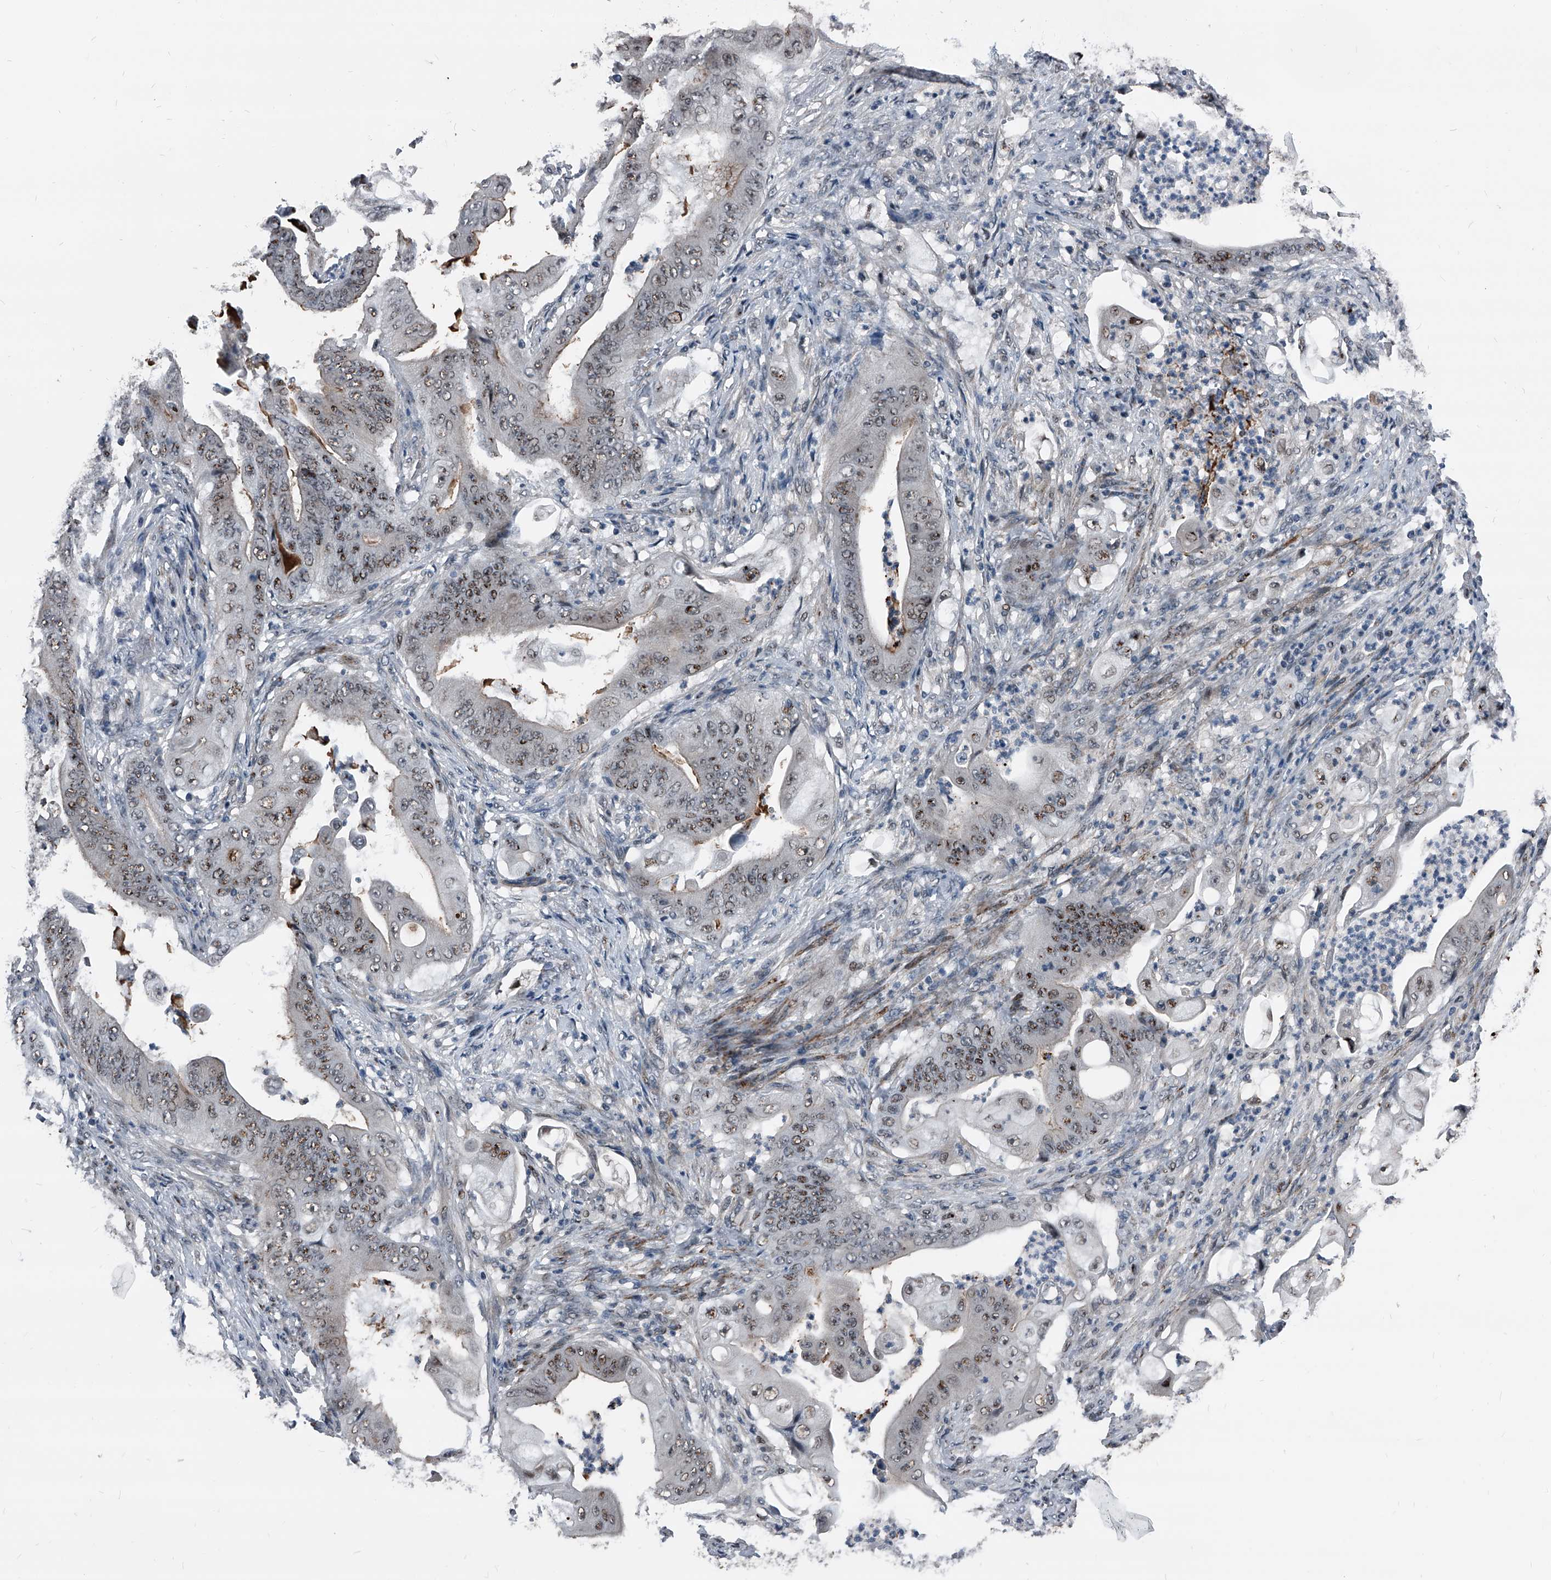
{"staining": {"intensity": "moderate", "quantity": ">75%", "location": "nuclear"}, "tissue": "stomach cancer", "cell_type": "Tumor cells", "image_type": "cancer", "snomed": [{"axis": "morphology", "description": "Adenocarcinoma, NOS"}, {"axis": "topography", "description": "Stomach"}], "caption": "Immunohistochemistry (DAB (3,3'-diaminobenzidine)) staining of stomach cancer exhibits moderate nuclear protein expression in about >75% of tumor cells.", "gene": "MEN1", "patient": {"sex": "female", "age": 73}}